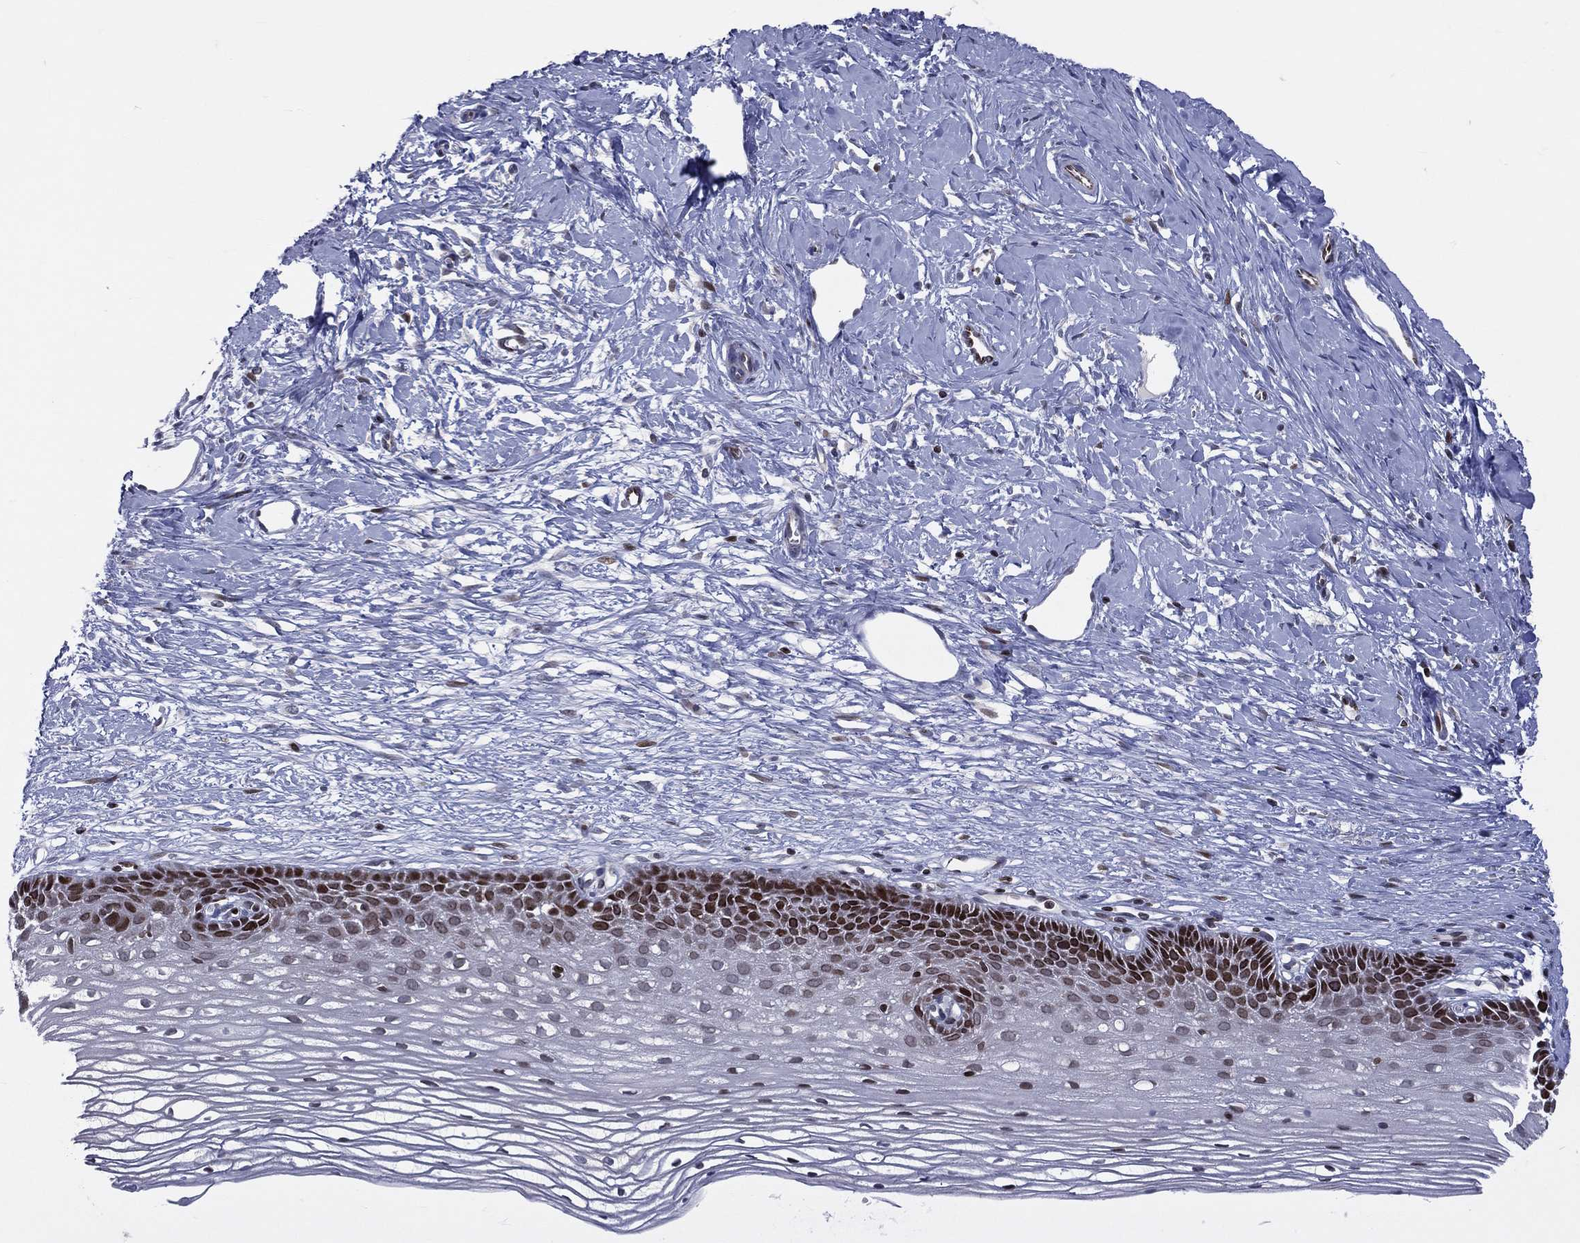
{"staining": {"intensity": "strong", "quantity": "25%-75%", "location": "nuclear"}, "tissue": "cervix", "cell_type": "Squamous epithelial cells", "image_type": "normal", "snomed": [{"axis": "morphology", "description": "Normal tissue, NOS"}, {"axis": "topography", "description": "Cervix"}], "caption": "A brown stain labels strong nuclear staining of a protein in squamous epithelial cells of unremarkable cervix. The staining was performed using DAB (3,3'-diaminobenzidine) to visualize the protein expression in brown, while the nuclei were stained in blue with hematoxylin (Magnification: 20x).", "gene": "DBF4B", "patient": {"sex": "female", "age": 40}}